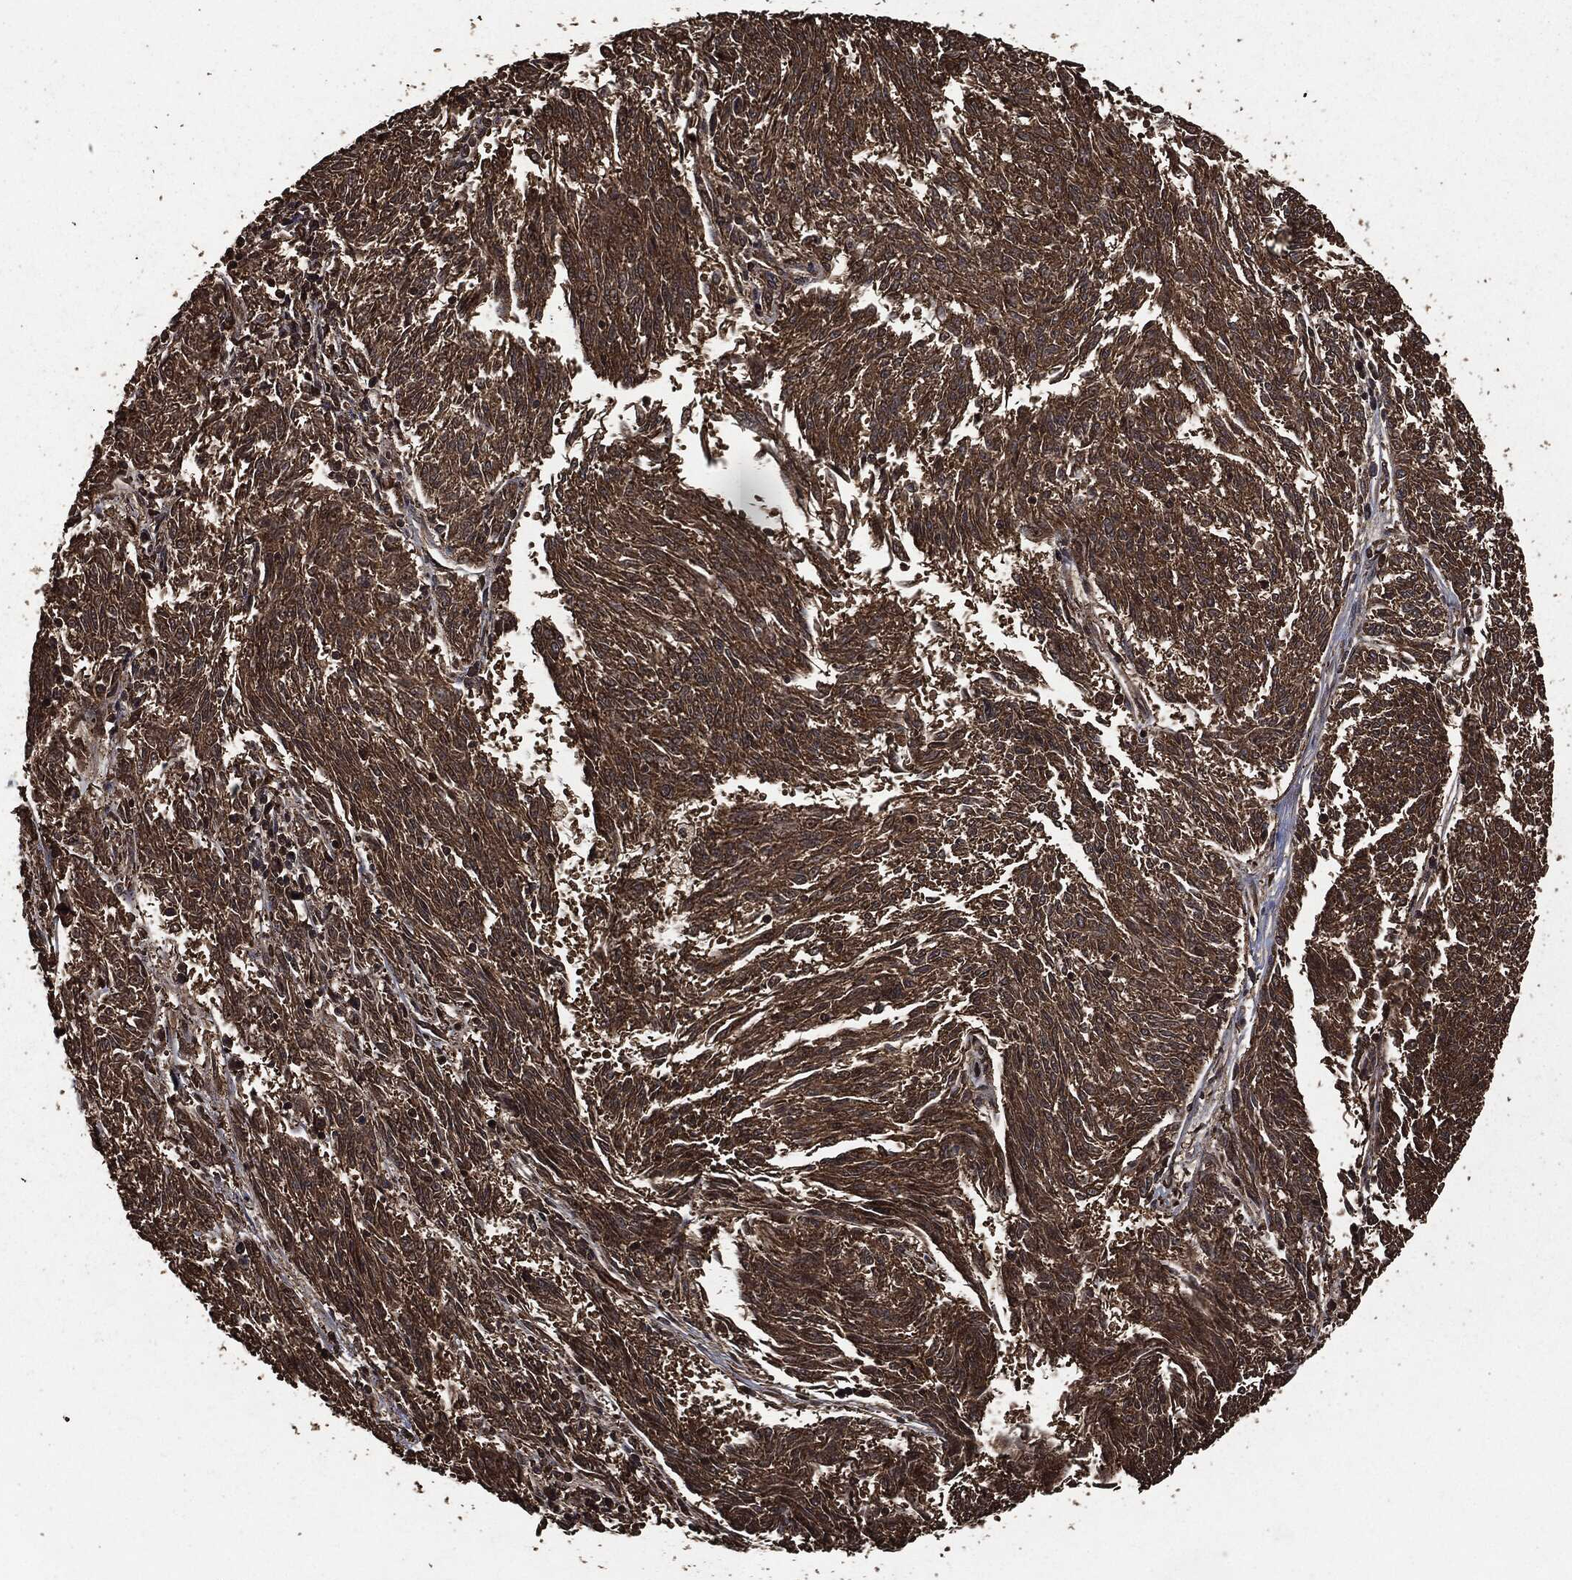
{"staining": {"intensity": "strong", "quantity": "25%-75%", "location": "cytoplasmic/membranous"}, "tissue": "melanoma", "cell_type": "Tumor cells", "image_type": "cancer", "snomed": [{"axis": "morphology", "description": "Malignant melanoma, NOS"}, {"axis": "topography", "description": "Skin"}], "caption": "Human melanoma stained with a brown dye exhibits strong cytoplasmic/membranous positive staining in about 25%-75% of tumor cells.", "gene": "HRAS", "patient": {"sex": "female", "age": 72}}